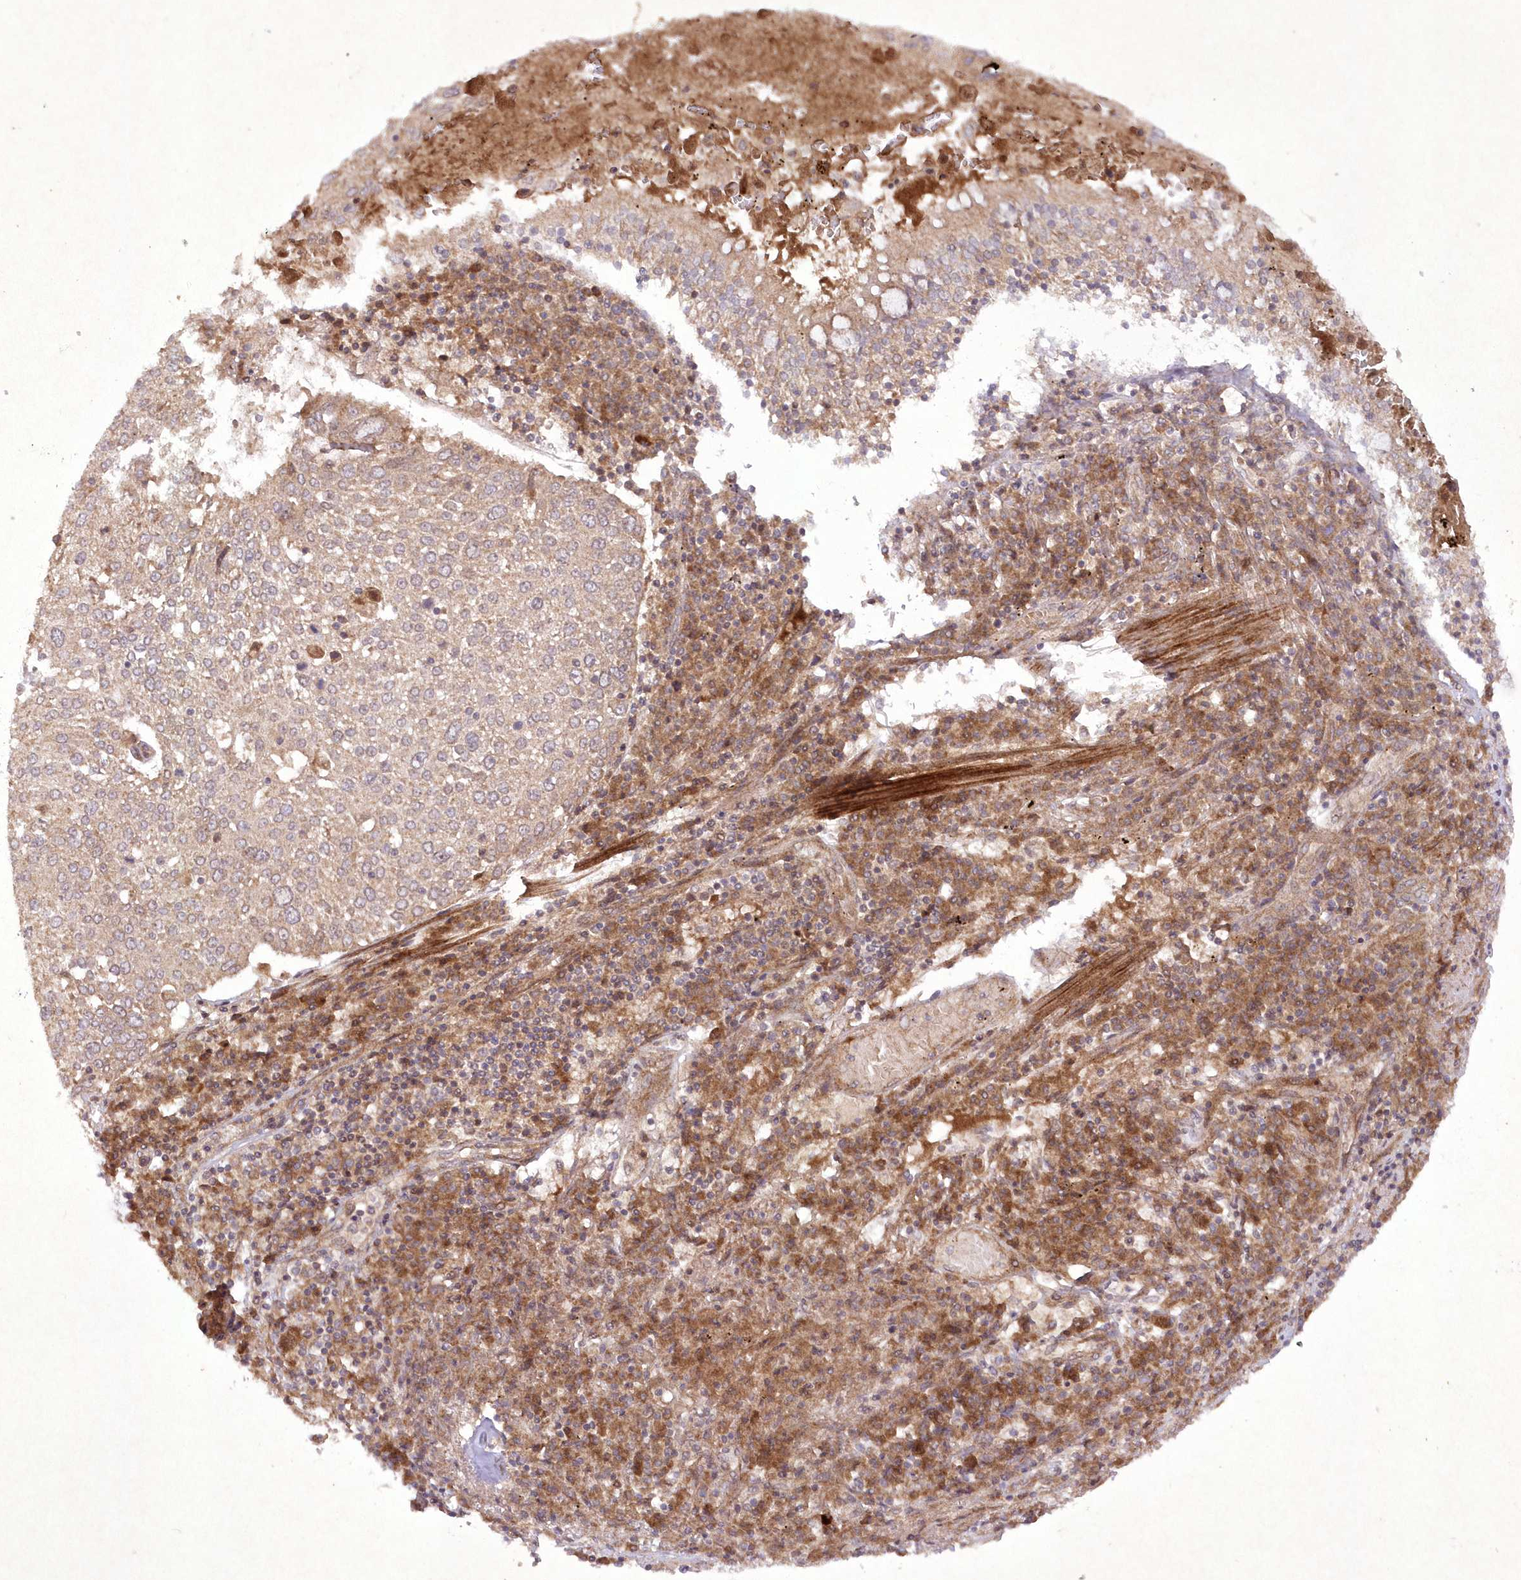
{"staining": {"intensity": "weak", "quantity": ">75%", "location": "cytoplasmic/membranous"}, "tissue": "lung cancer", "cell_type": "Tumor cells", "image_type": "cancer", "snomed": [{"axis": "morphology", "description": "Squamous cell carcinoma, NOS"}, {"axis": "topography", "description": "Lung"}], "caption": "About >75% of tumor cells in human lung squamous cell carcinoma demonstrate weak cytoplasmic/membranous protein staining as visualized by brown immunohistochemical staining.", "gene": "APOM", "patient": {"sex": "male", "age": 65}}